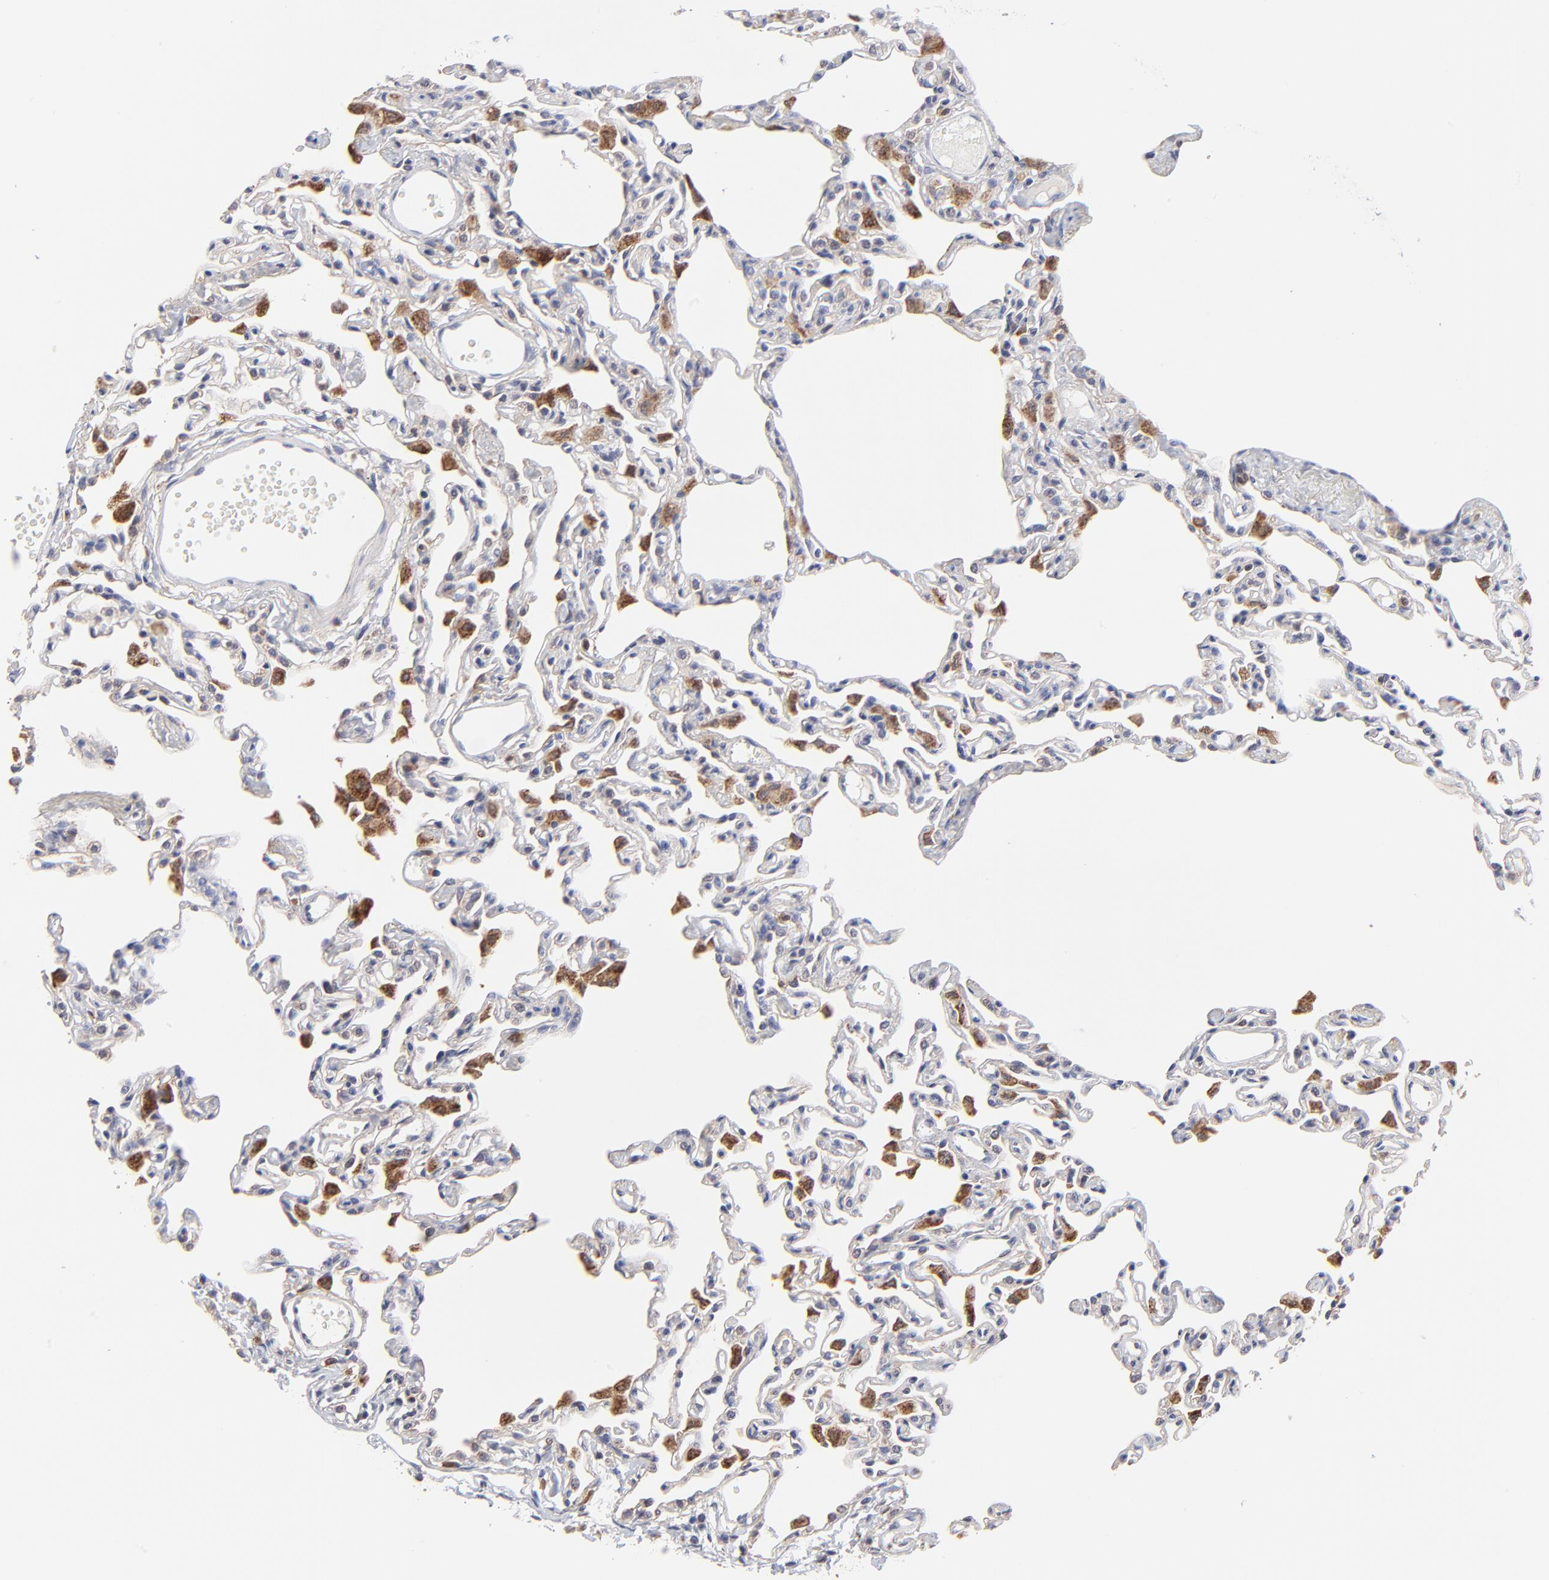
{"staining": {"intensity": "negative", "quantity": "none", "location": "none"}, "tissue": "lung", "cell_type": "Alveolar cells", "image_type": "normal", "snomed": [{"axis": "morphology", "description": "Normal tissue, NOS"}, {"axis": "topography", "description": "Lung"}], "caption": "This is an immunohistochemistry histopathology image of benign lung. There is no positivity in alveolar cells.", "gene": "FBXL12", "patient": {"sex": "female", "age": 49}}